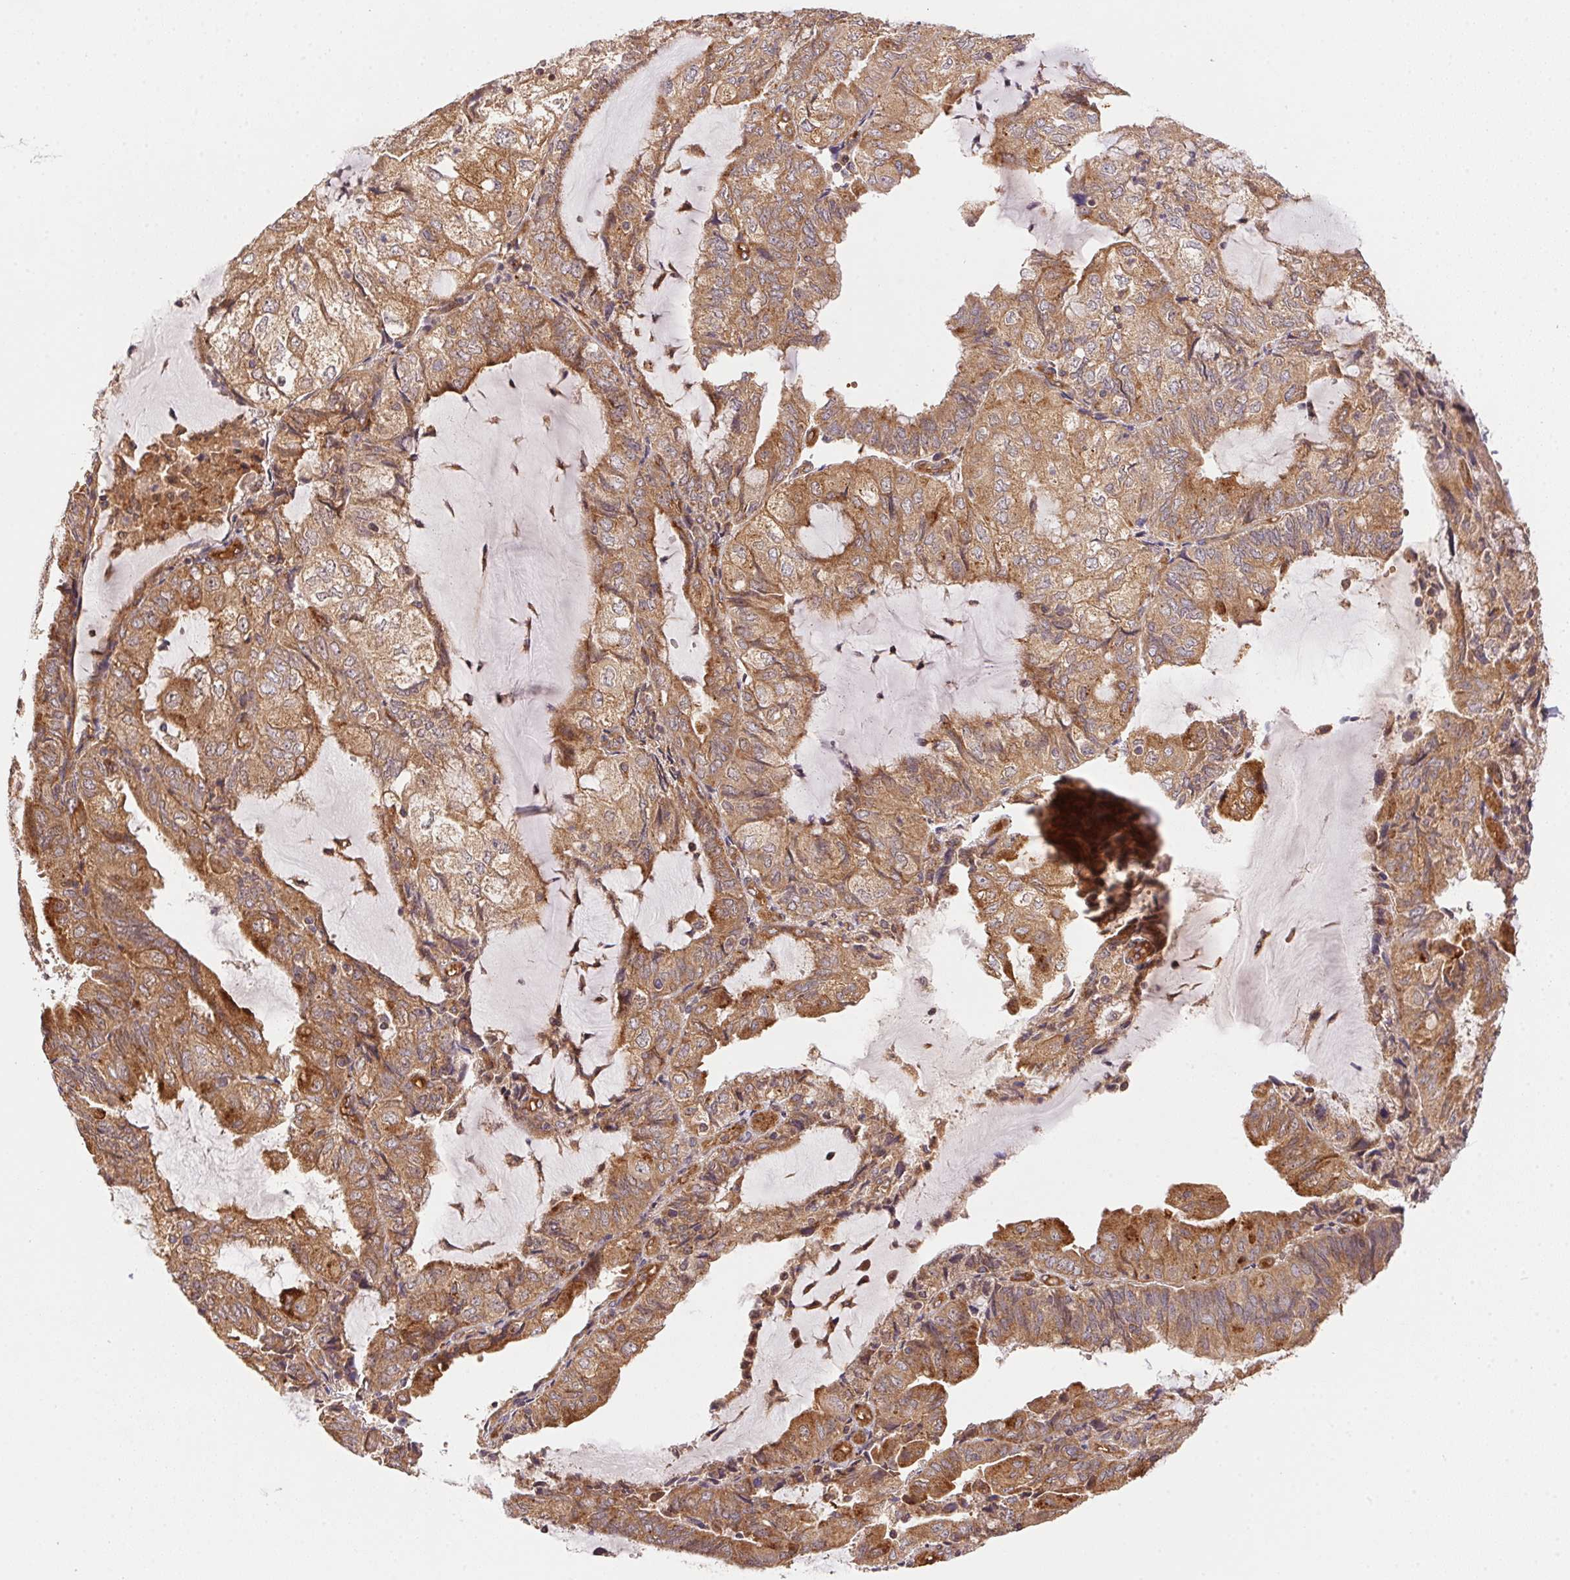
{"staining": {"intensity": "moderate", "quantity": ">75%", "location": "cytoplasmic/membranous"}, "tissue": "endometrial cancer", "cell_type": "Tumor cells", "image_type": "cancer", "snomed": [{"axis": "morphology", "description": "Adenocarcinoma, NOS"}, {"axis": "topography", "description": "Endometrium"}], "caption": "Adenocarcinoma (endometrial) was stained to show a protein in brown. There is medium levels of moderate cytoplasmic/membranous positivity in approximately >75% of tumor cells. (Brightfield microscopy of DAB IHC at high magnification).", "gene": "USE1", "patient": {"sex": "female", "age": 81}}